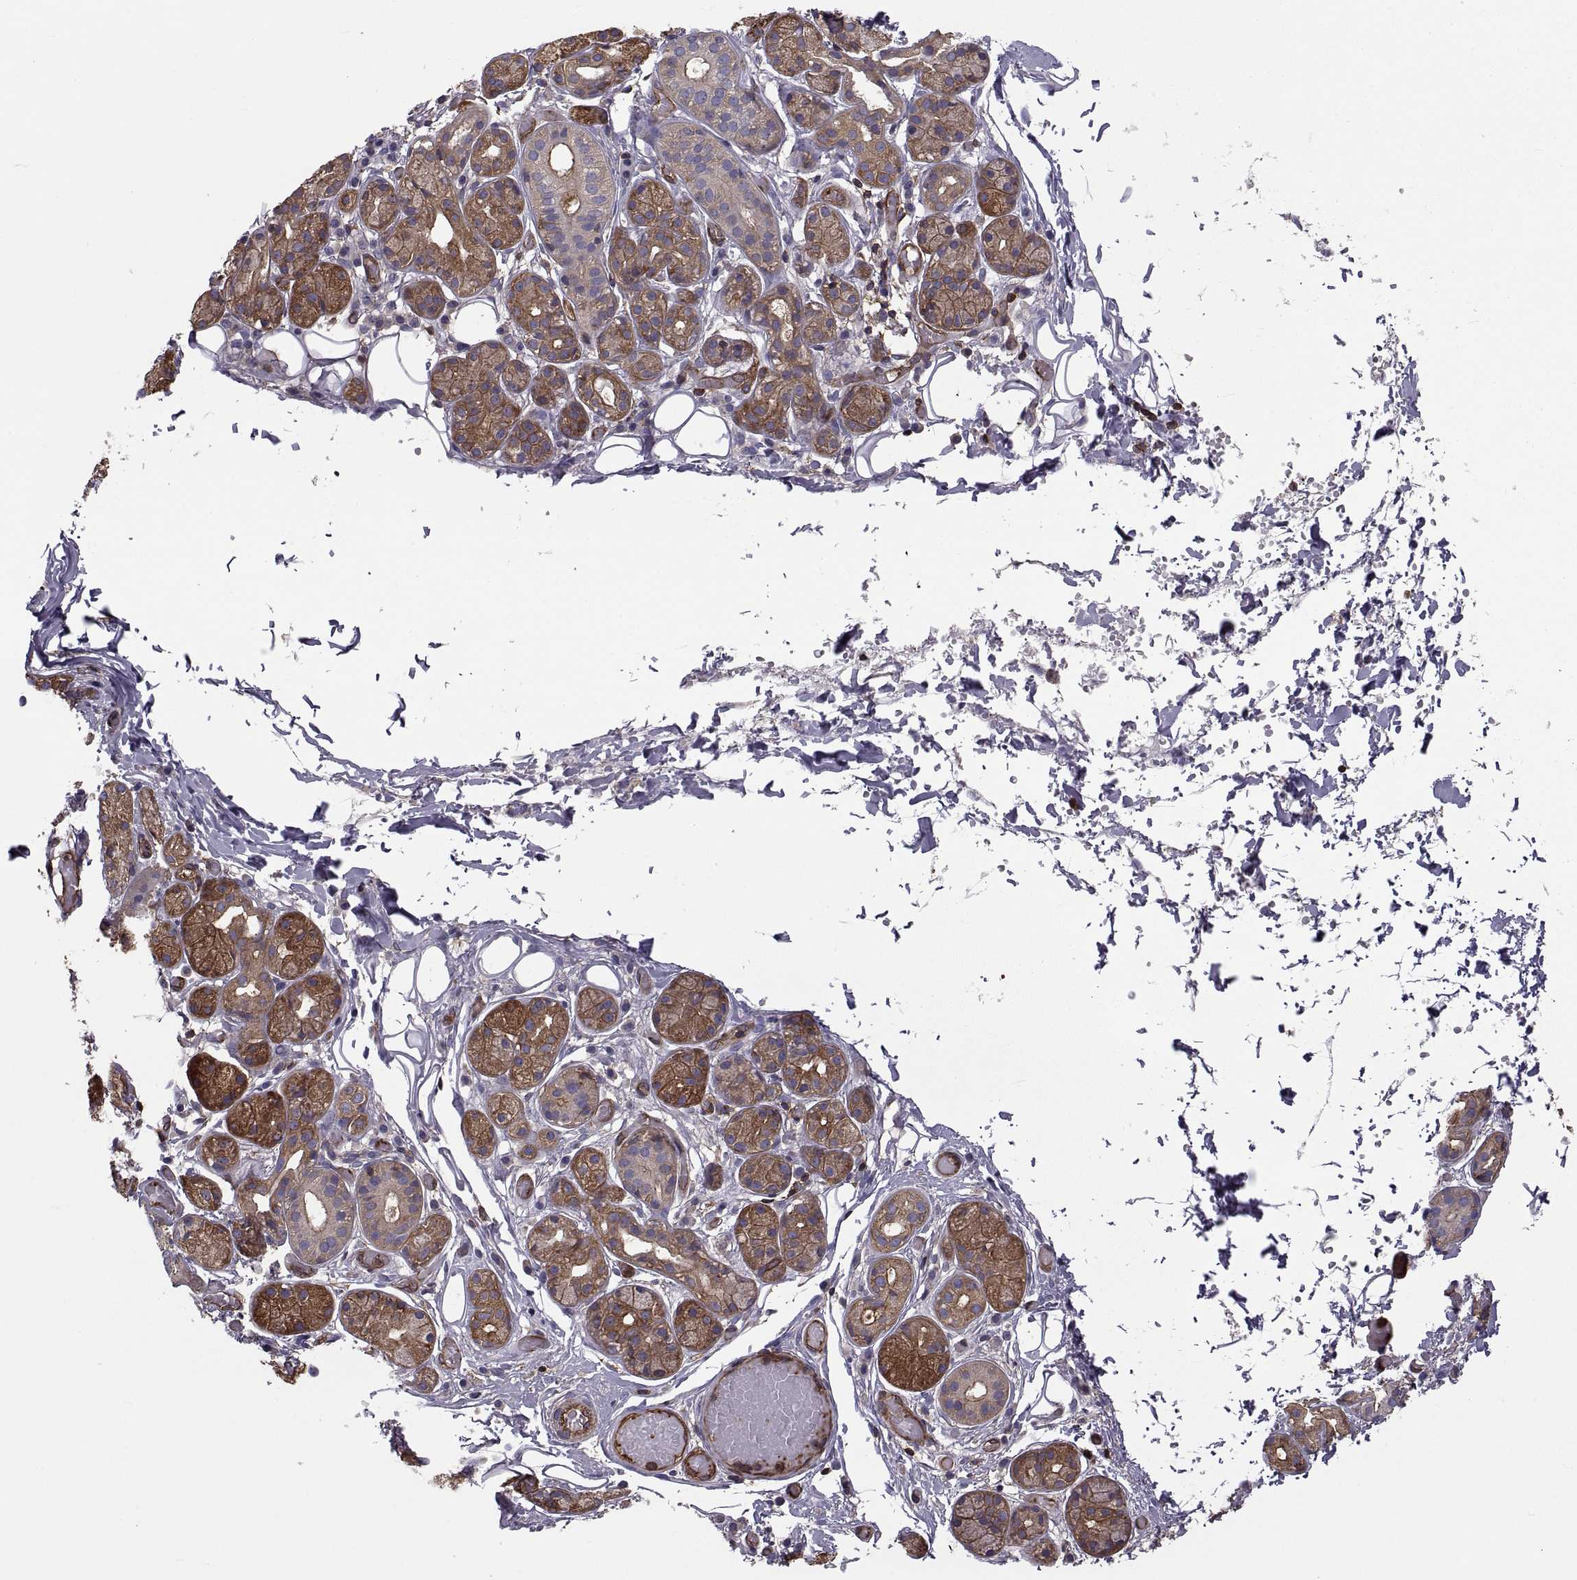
{"staining": {"intensity": "strong", "quantity": ">75%", "location": "cytoplasmic/membranous"}, "tissue": "salivary gland", "cell_type": "Glandular cells", "image_type": "normal", "snomed": [{"axis": "morphology", "description": "Normal tissue, NOS"}, {"axis": "topography", "description": "Salivary gland"}, {"axis": "topography", "description": "Peripheral nerve tissue"}], "caption": "An image of human salivary gland stained for a protein reveals strong cytoplasmic/membranous brown staining in glandular cells.", "gene": "MYH9", "patient": {"sex": "male", "age": 71}}